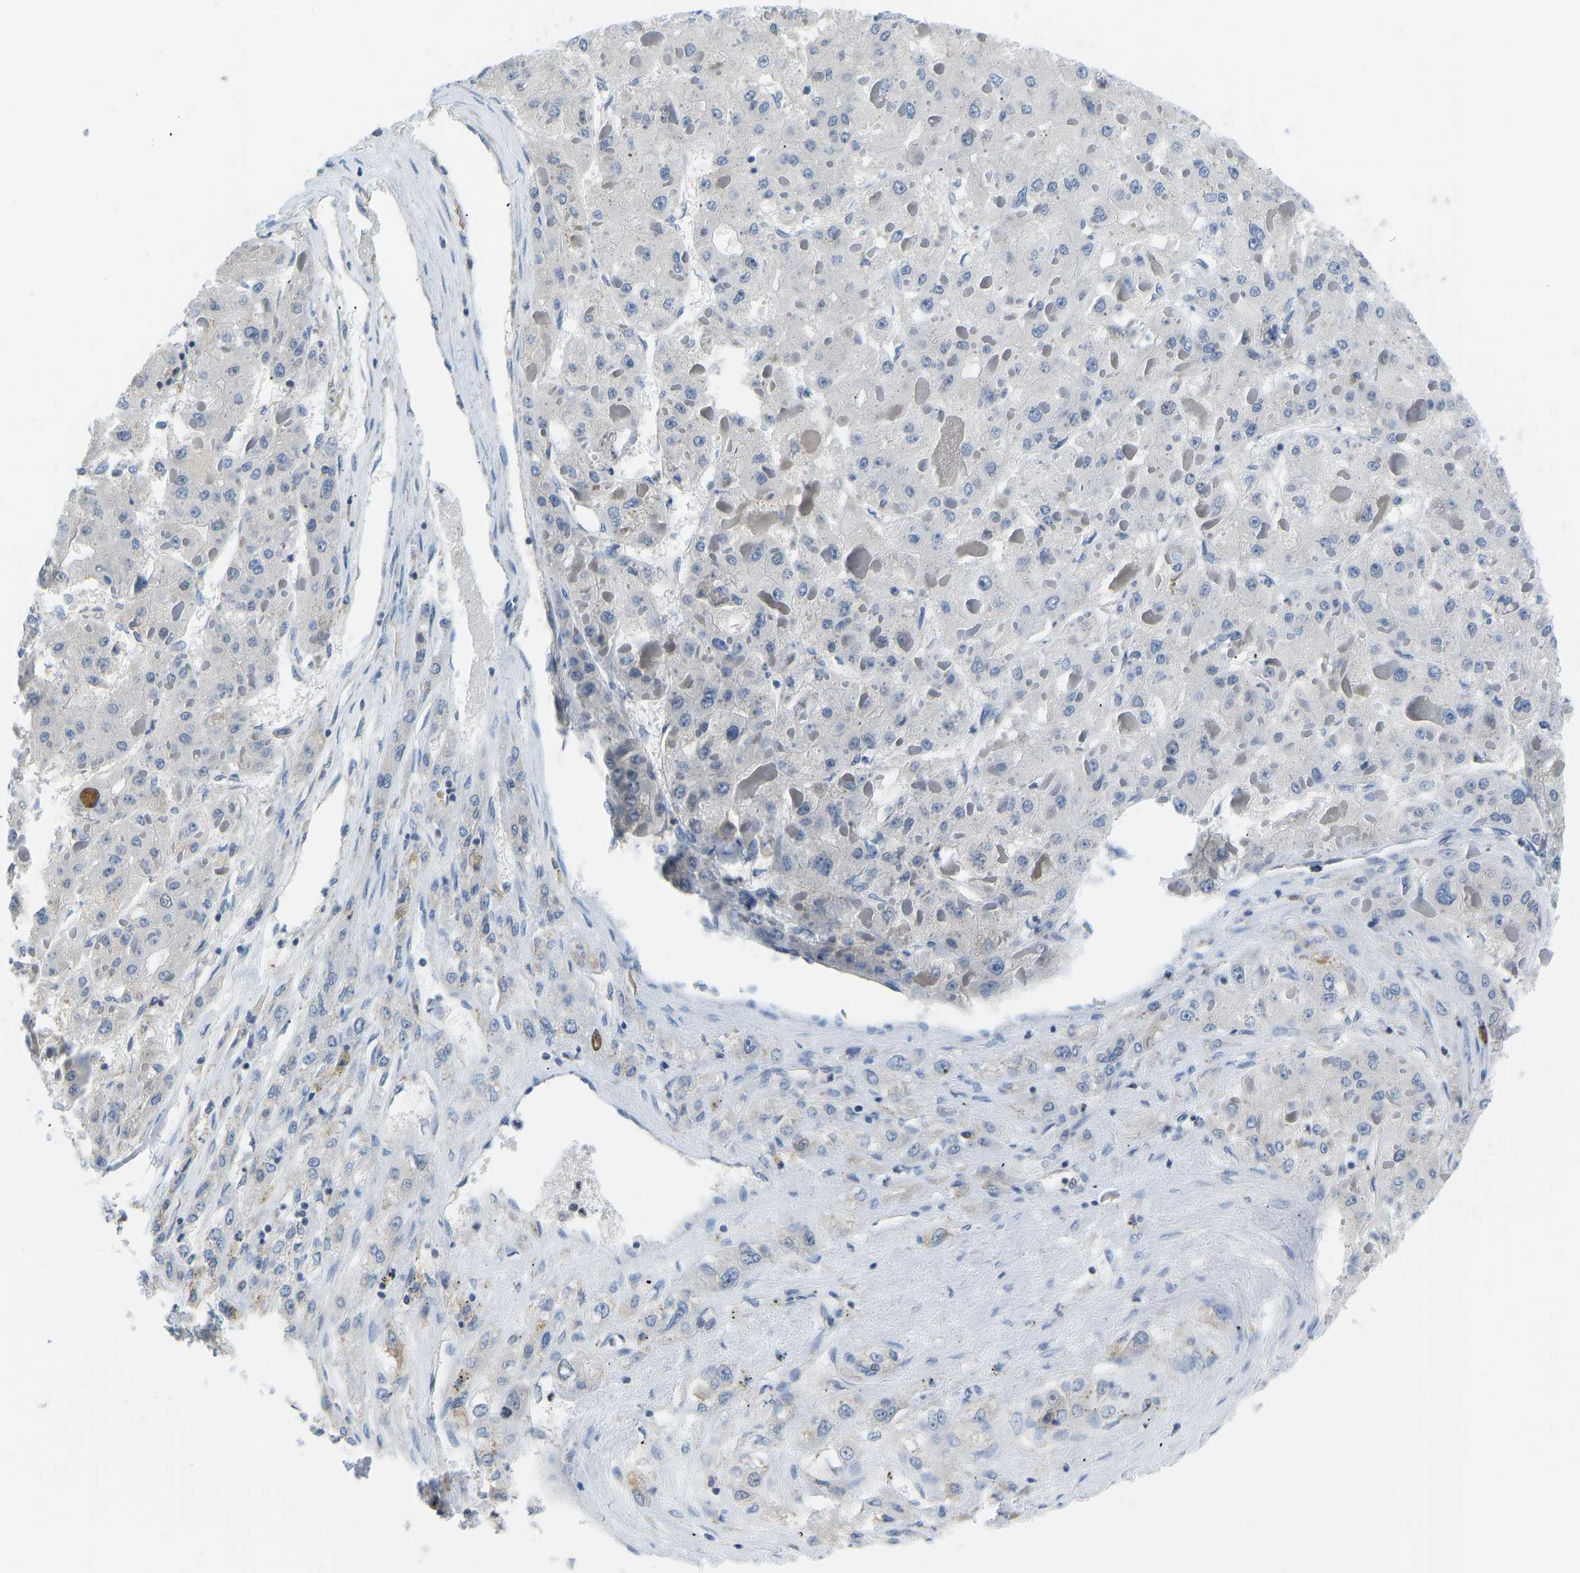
{"staining": {"intensity": "negative", "quantity": "none", "location": "none"}, "tissue": "liver cancer", "cell_type": "Tumor cells", "image_type": "cancer", "snomed": [{"axis": "morphology", "description": "Carcinoma, Hepatocellular, NOS"}, {"axis": "topography", "description": "Liver"}], "caption": "This is a photomicrograph of IHC staining of hepatocellular carcinoma (liver), which shows no staining in tumor cells.", "gene": "VRK1", "patient": {"sex": "female", "age": 73}}